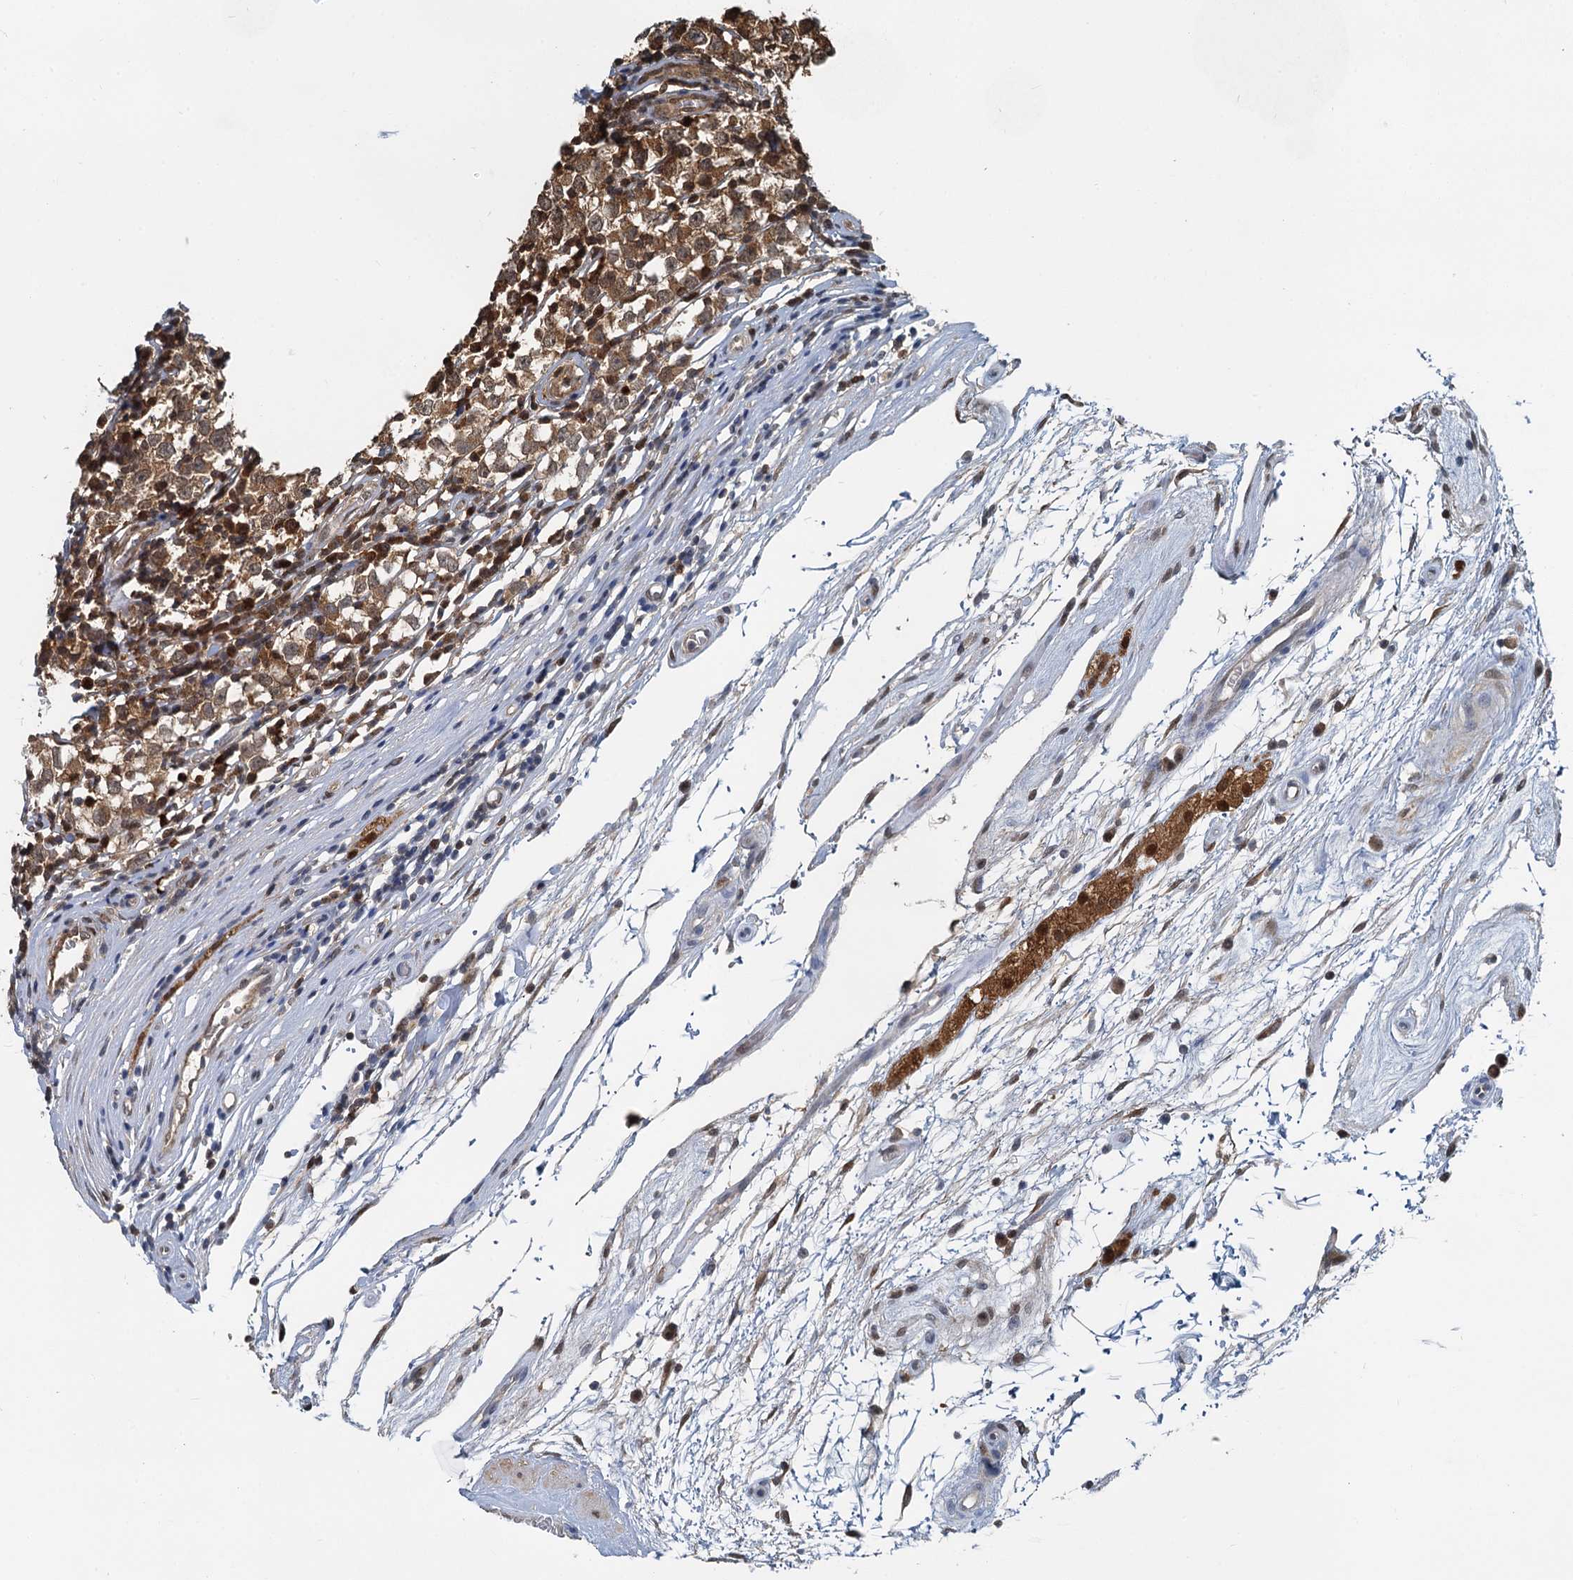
{"staining": {"intensity": "moderate", "quantity": ">75%", "location": "cytoplasmic/membranous"}, "tissue": "testis cancer", "cell_type": "Tumor cells", "image_type": "cancer", "snomed": [{"axis": "morphology", "description": "Seminoma, NOS"}, {"axis": "topography", "description": "Testis"}], "caption": "This image shows immunohistochemistry staining of testis cancer, with medium moderate cytoplasmic/membranous positivity in approximately >75% of tumor cells.", "gene": "GPI", "patient": {"sex": "male", "age": 65}}